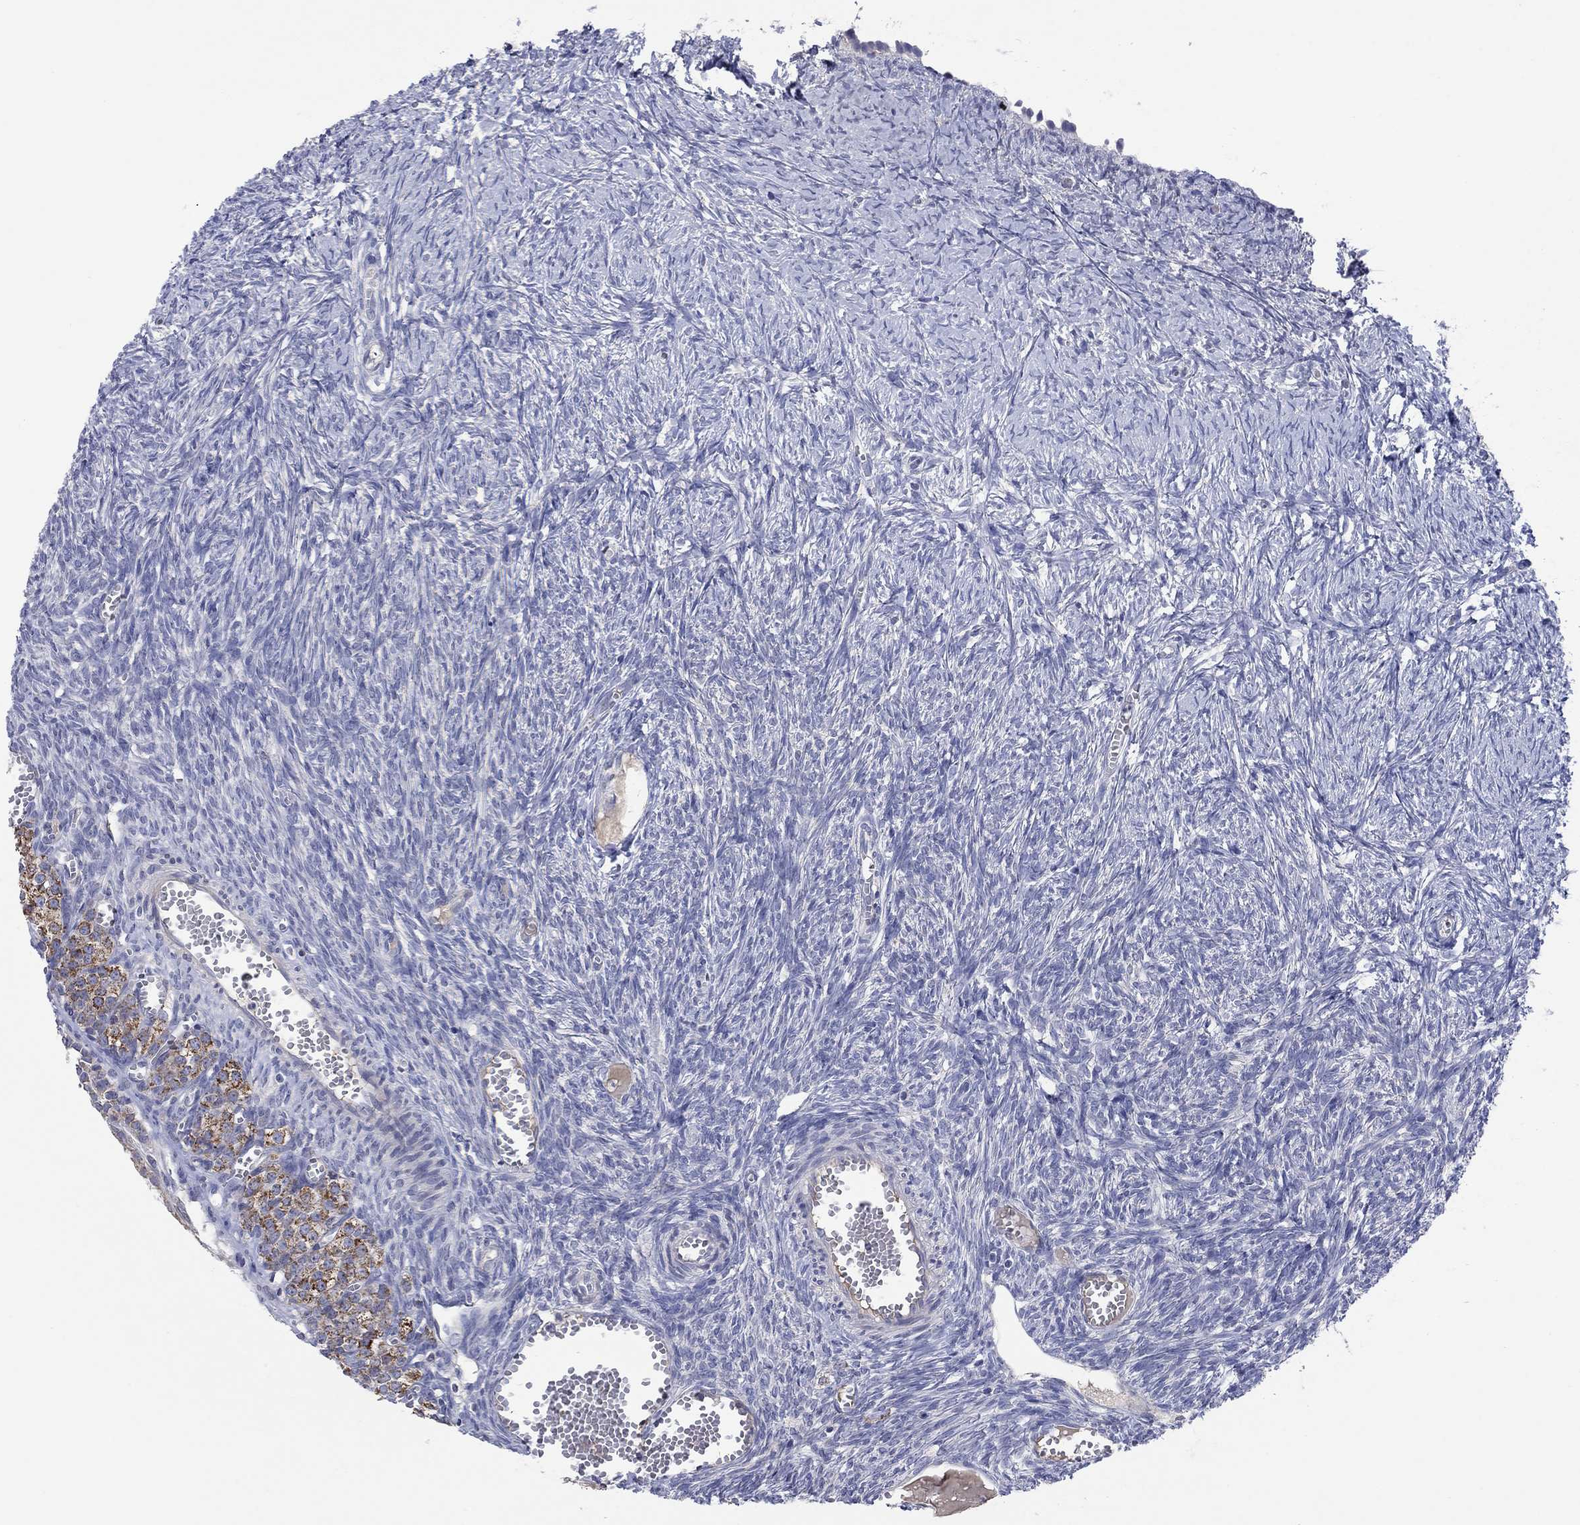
{"staining": {"intensity": "strong", "quantity": ">75%", "location": "cytoplasmic/membranous"}, "tissue": "ovary", "cell_type": "Follicle cells", "image_type": "normal", "snomed": [{"axis": "morphology", "description": "Normal tissue, NOS"}, {"axis": "topography", "description": "Ovary"}], "caption": "The immunohistochemical stain shows strong cytoplasmic/membranous positivity in follicle cells of unremarkable ovary. Immunohistochemistry (ihc) stains the protein of interest in brown and the nuclei are stained blue.", "gene": "CLVS1", "patient": {"sex": "female", "age": 43}}